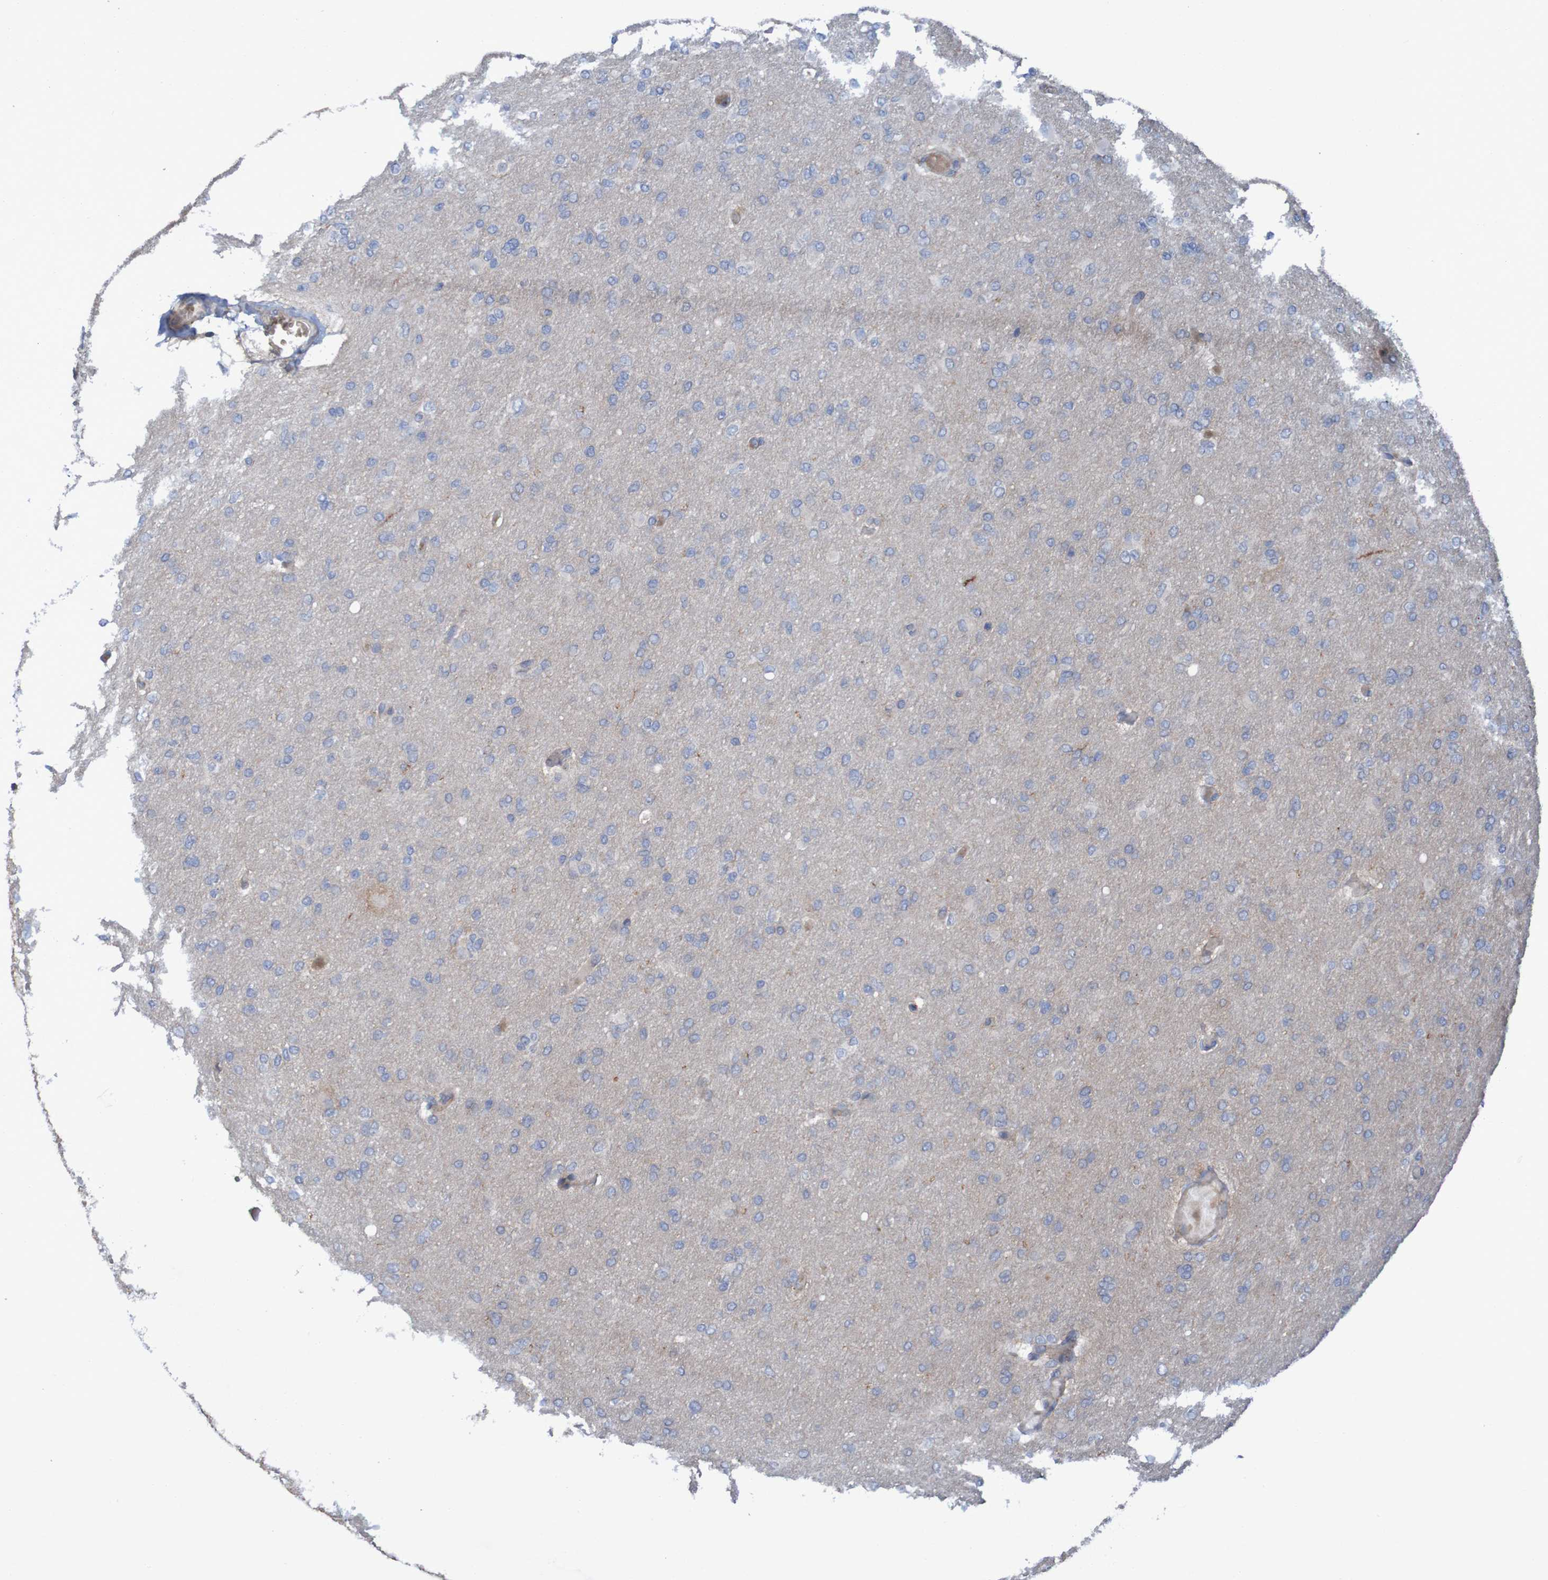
{"staining": {"intensity": "negative", "quantity": "none", "location": "none"}, "tissue": "glioma", "cell_type": "Tumor cells", "image_type": "cancer", "snomed": [{"axis": "morphology", "description": "Glioma, malignant, High grade"}, {"axis": "topography", "description": "Cerebral cortex"}], "caption": "IHC of glioma displays no positivity in tumor cells.", "gene": "PDGFB", "patient": {"sex": "female", "age": 36}}